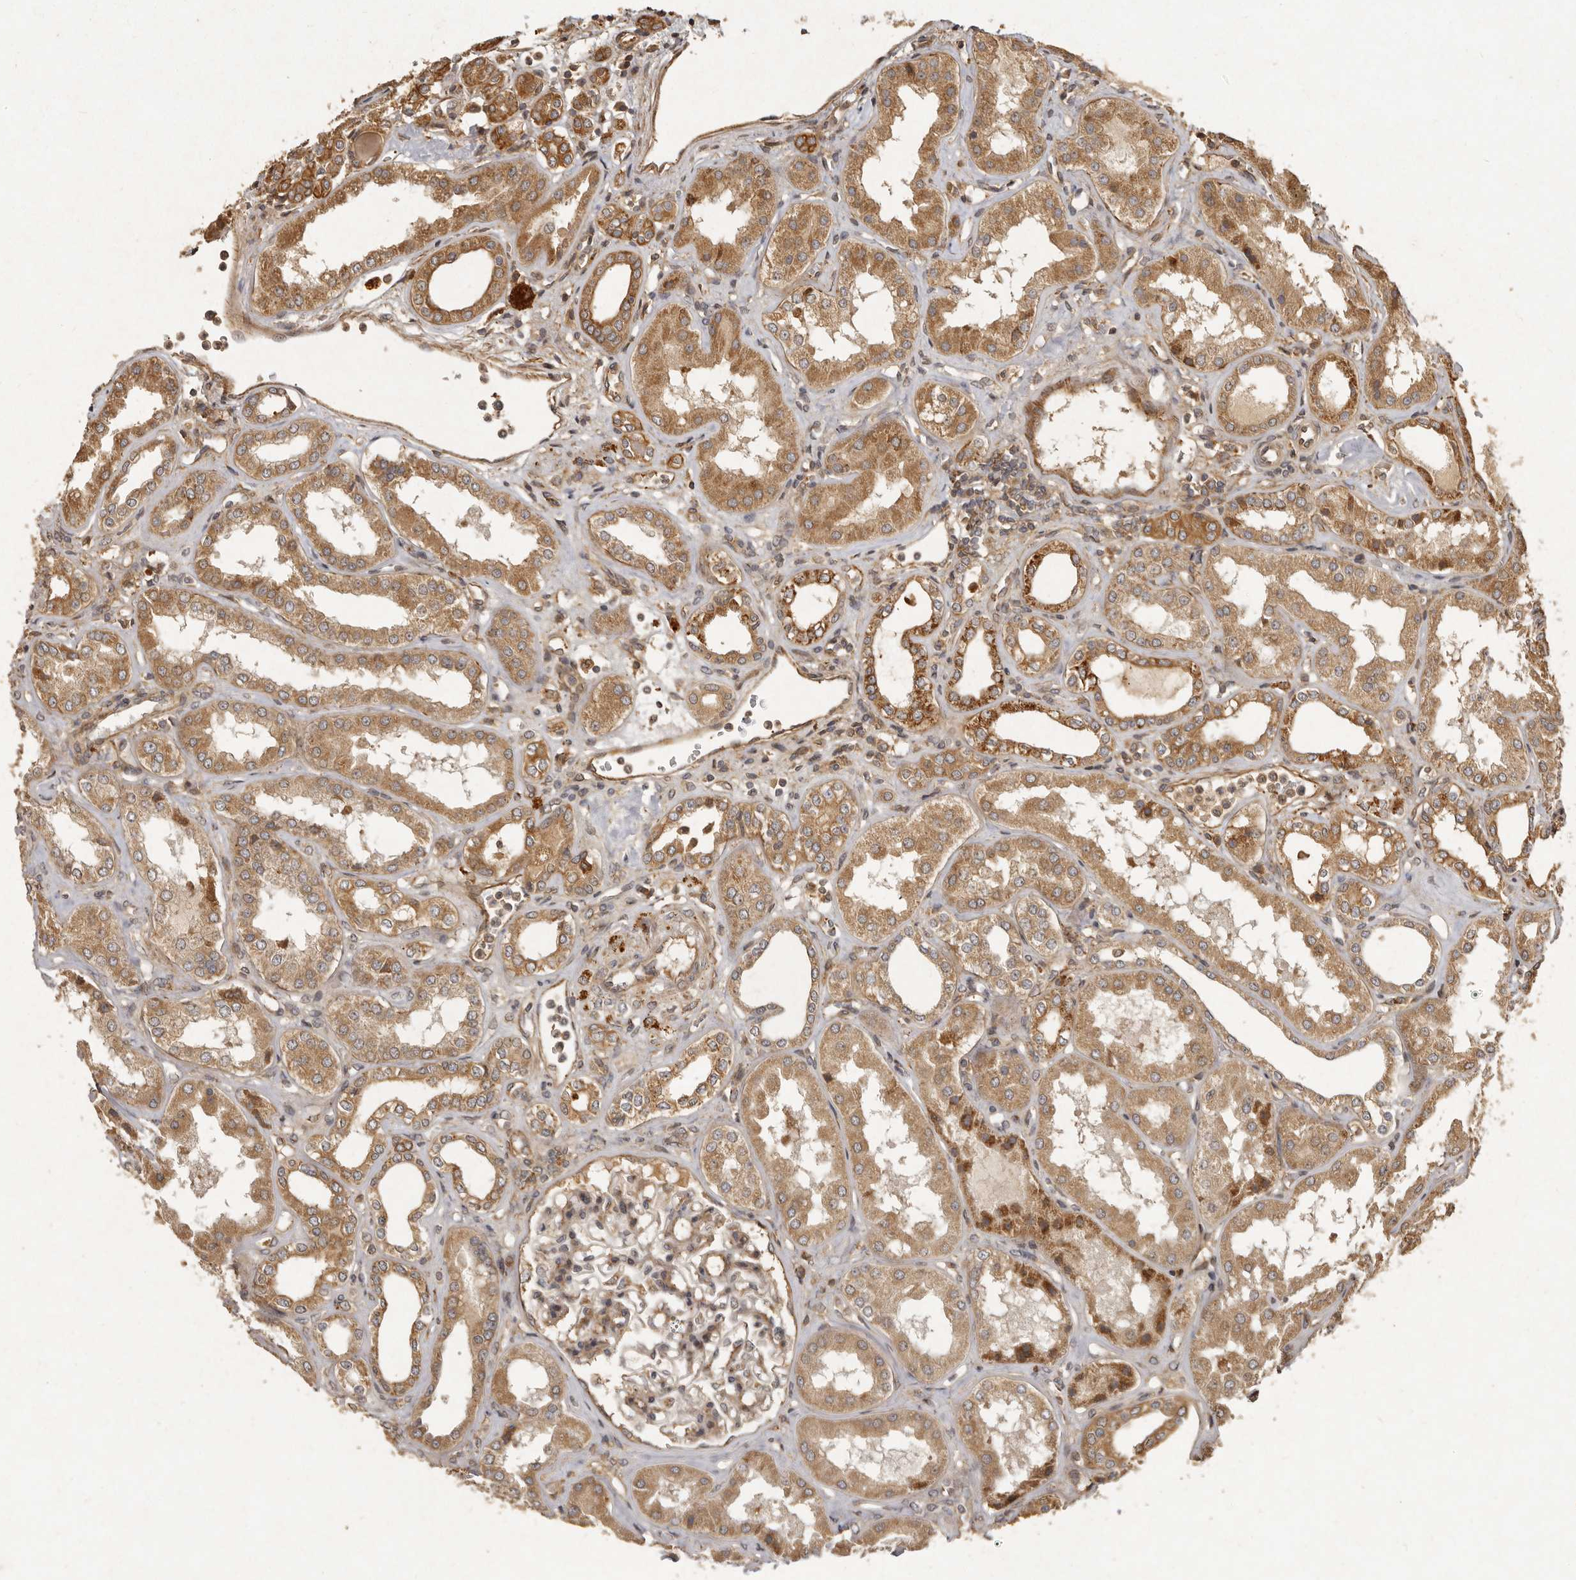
{"staining": {"intensity": "moderate", "quantity": ">75%", "location": "cytoplasmic/membranous"}, "tissue": "kidney", "cell_type": "Cells in glomeruli", "image_type": "normal", "snomed": [{"axis": "morphology", "description": "Normal tissue, NOS"}, {"axis": "topography", "description": "Kidney"}], "caption": "A high-resolution histopathology image shows immunohistochemistry (IHC) staining of normal kidney, which reveals moderate cytoplasmic/membranous positivity in approximately >75% of cells in glomeruli. (brown staining indicates protein expression, while blue staining denotes nuclei).", "gene": "SEMA3A", "patient": {"sex": "female", "age": 56}}